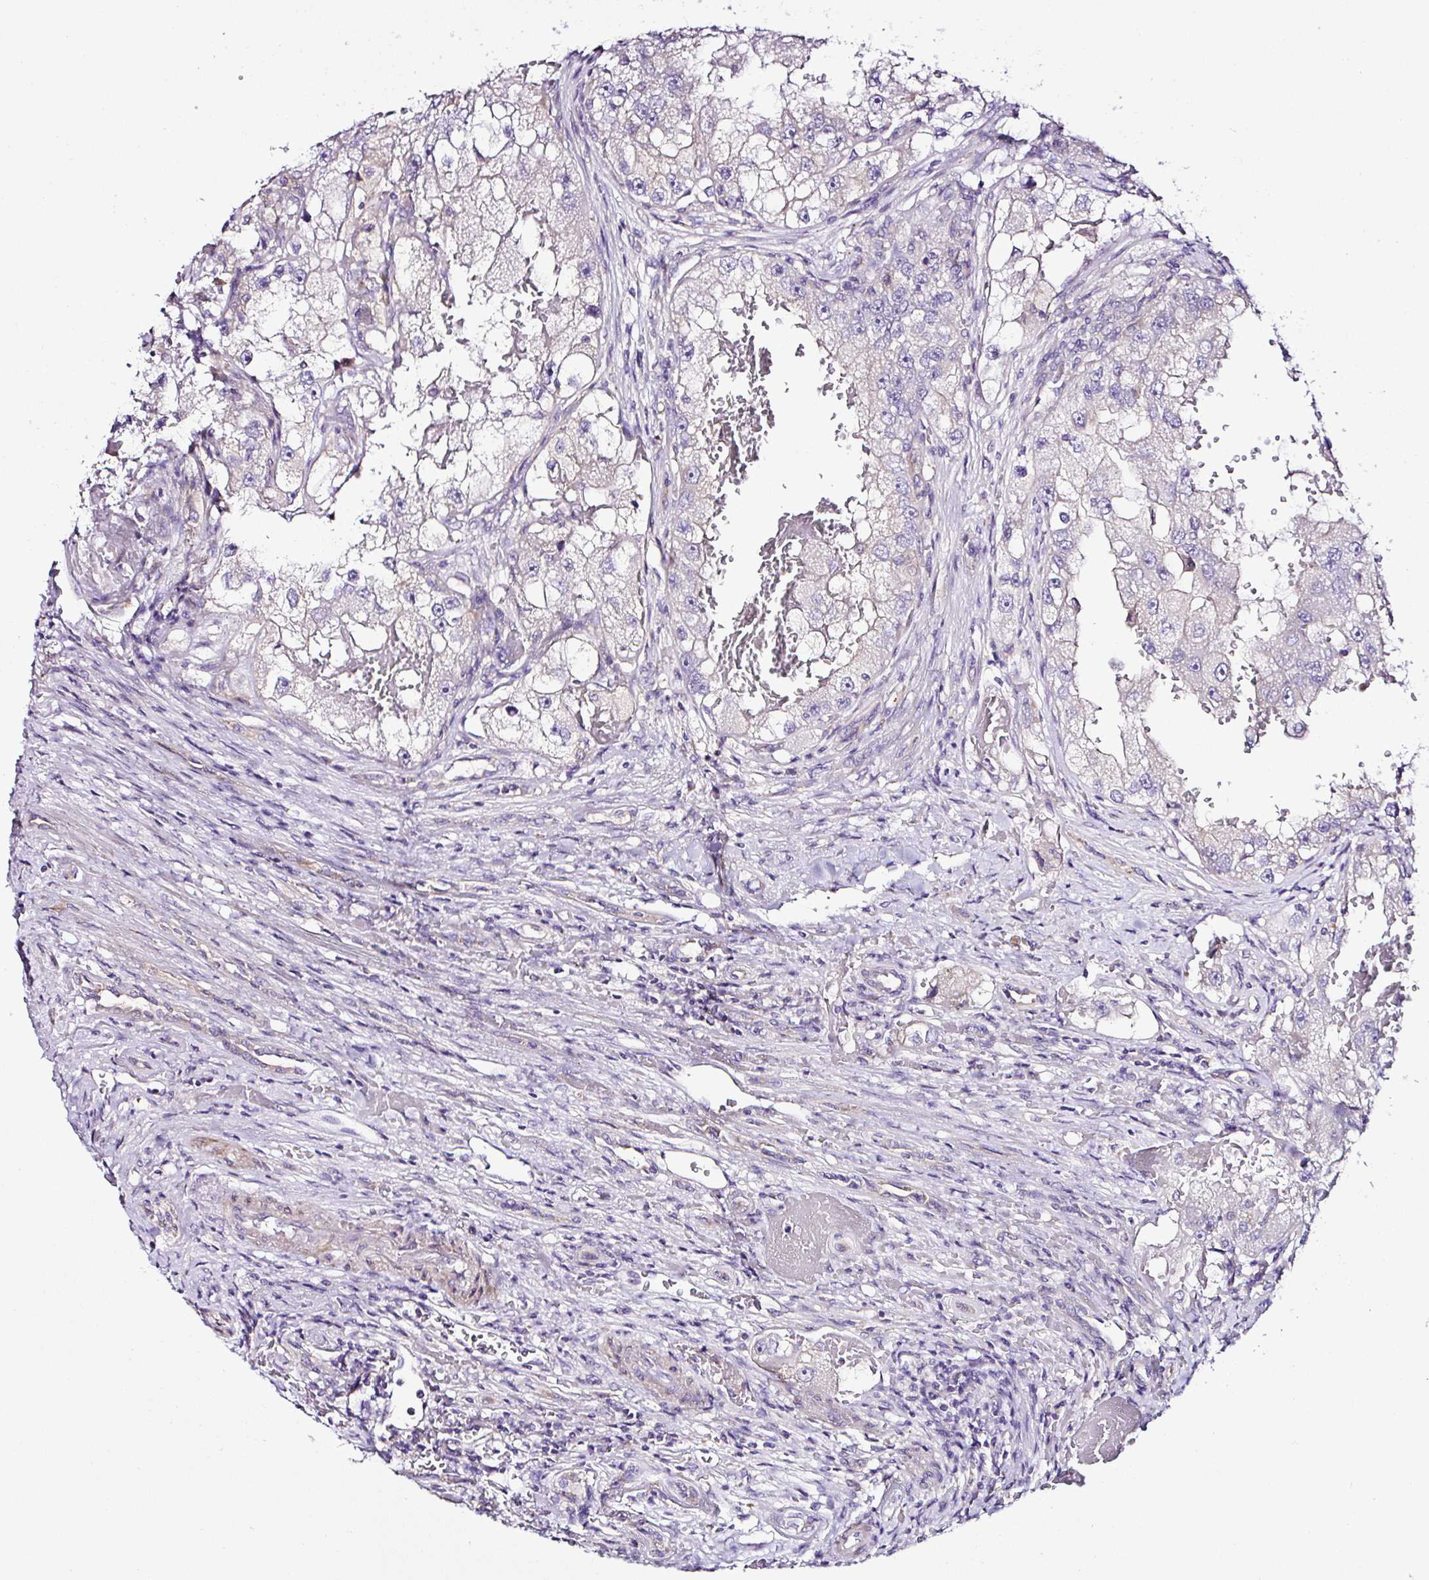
{"staining": {"intensity": "negative", "quantity": "none", "location": "none"}, "tissue": "renal cancer", "cell_type": "Tumor cells", "image_type": "cancer", "snomed": [{"axis": "morphology", "description": "Adenocarcinoma, NOS"}, {"axis": "topography", "description": "Kidney"}], "caption": "A photomicrograph of adenocarcinoma (renal) stained for a protein demonstrates no brown staining in tumor cells.", "gene": "OR4P4", "patient": {"sex": "male", "age": 63}}